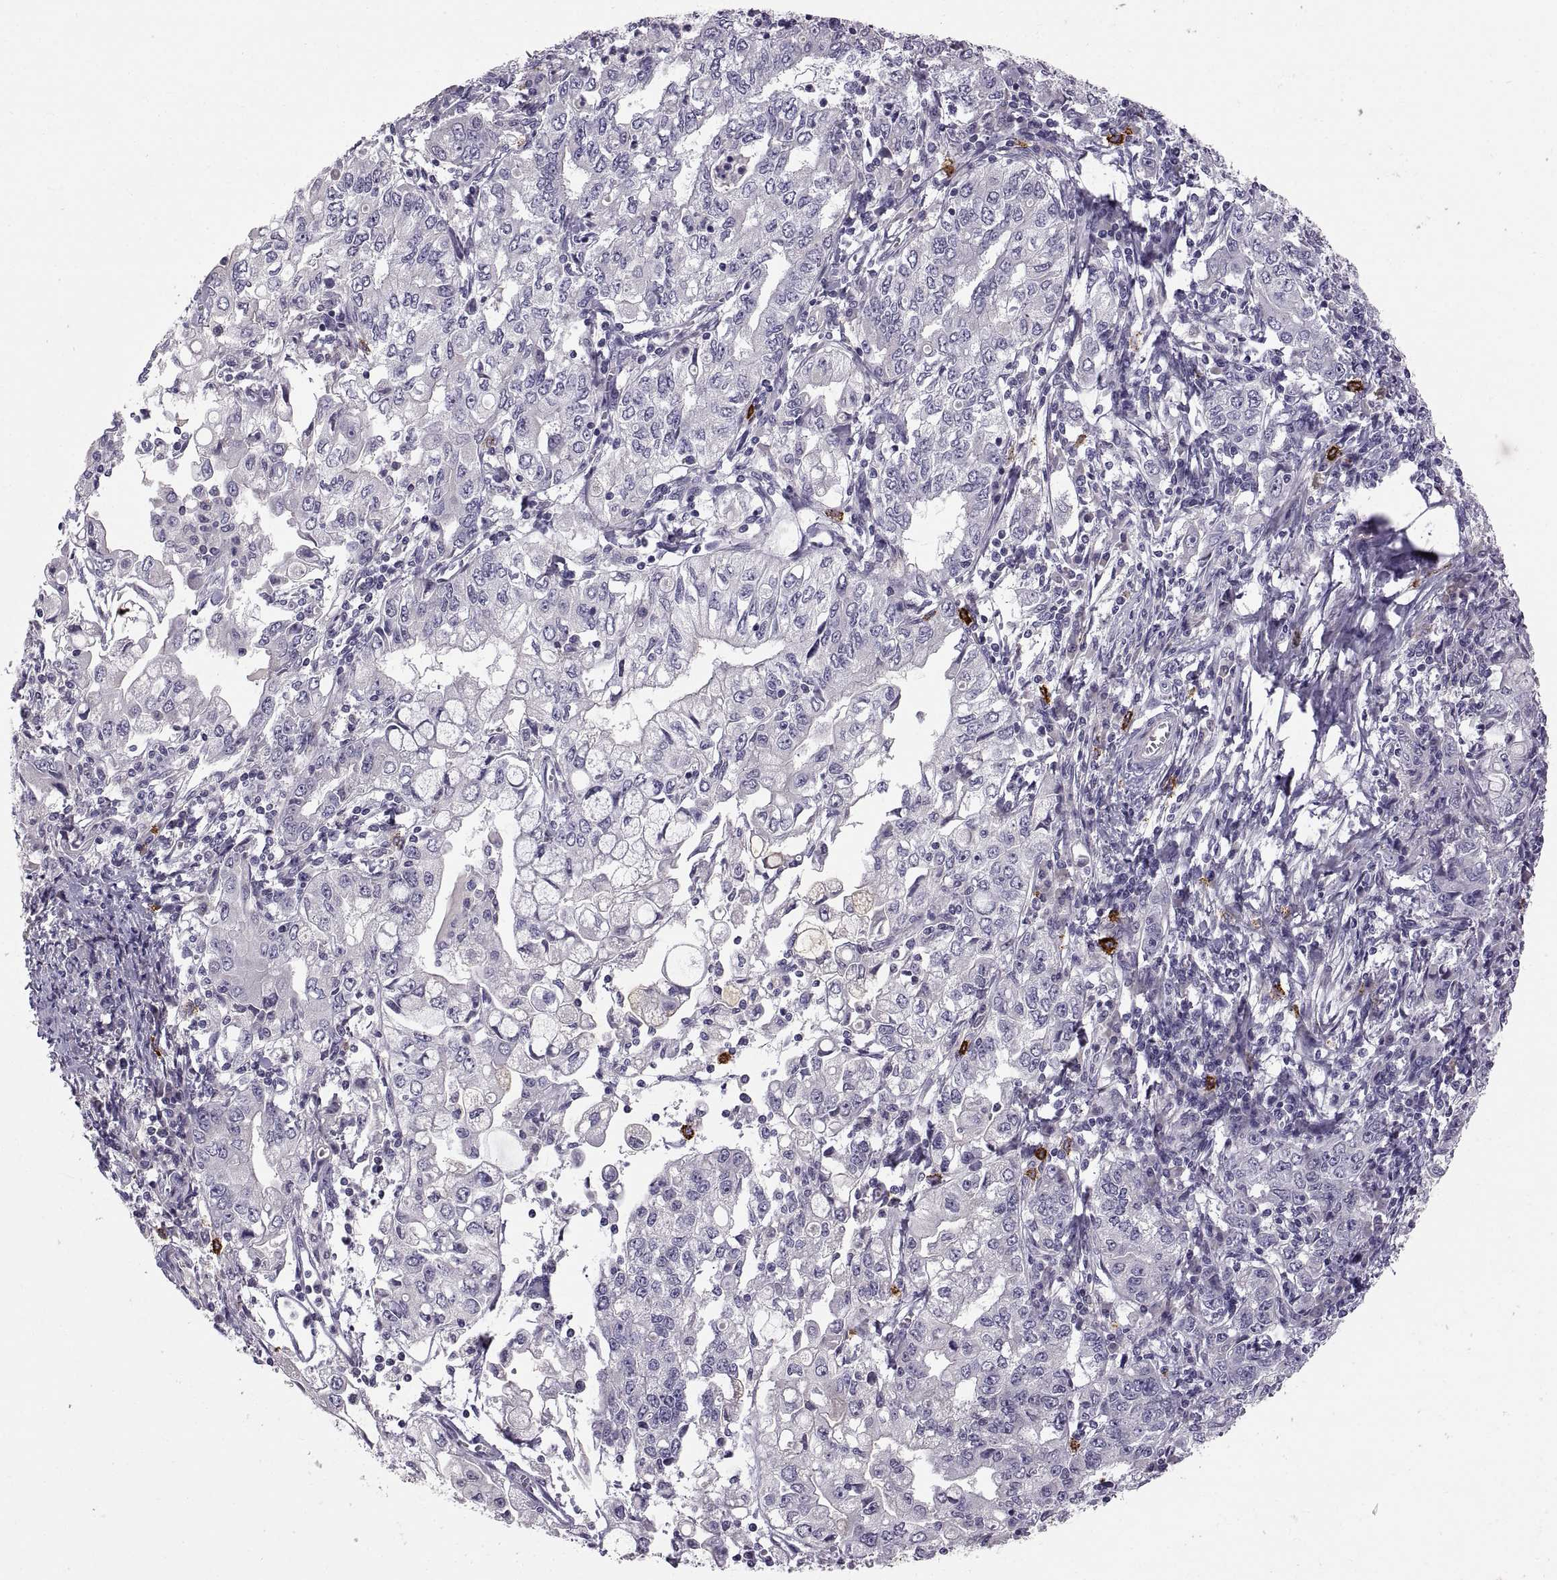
{"staining": {"intensity": "negative", "quantity": "none", "location": "none"}, "tissue": "stomach cancer", "cell_type": "Tumor cells", "image_type": "cancer", "snomed": [{"axis": "morphology", "description": "Adenocarcinoma, NOS"}, {"axis": "topography", "description": "Stomach, lower"}], "caption": "Histopathology image shows no significant protein expression in tumor cells of stomach cancer.", "gene": "WFDC8", "patient": {"sex": "female", "age": 72}}